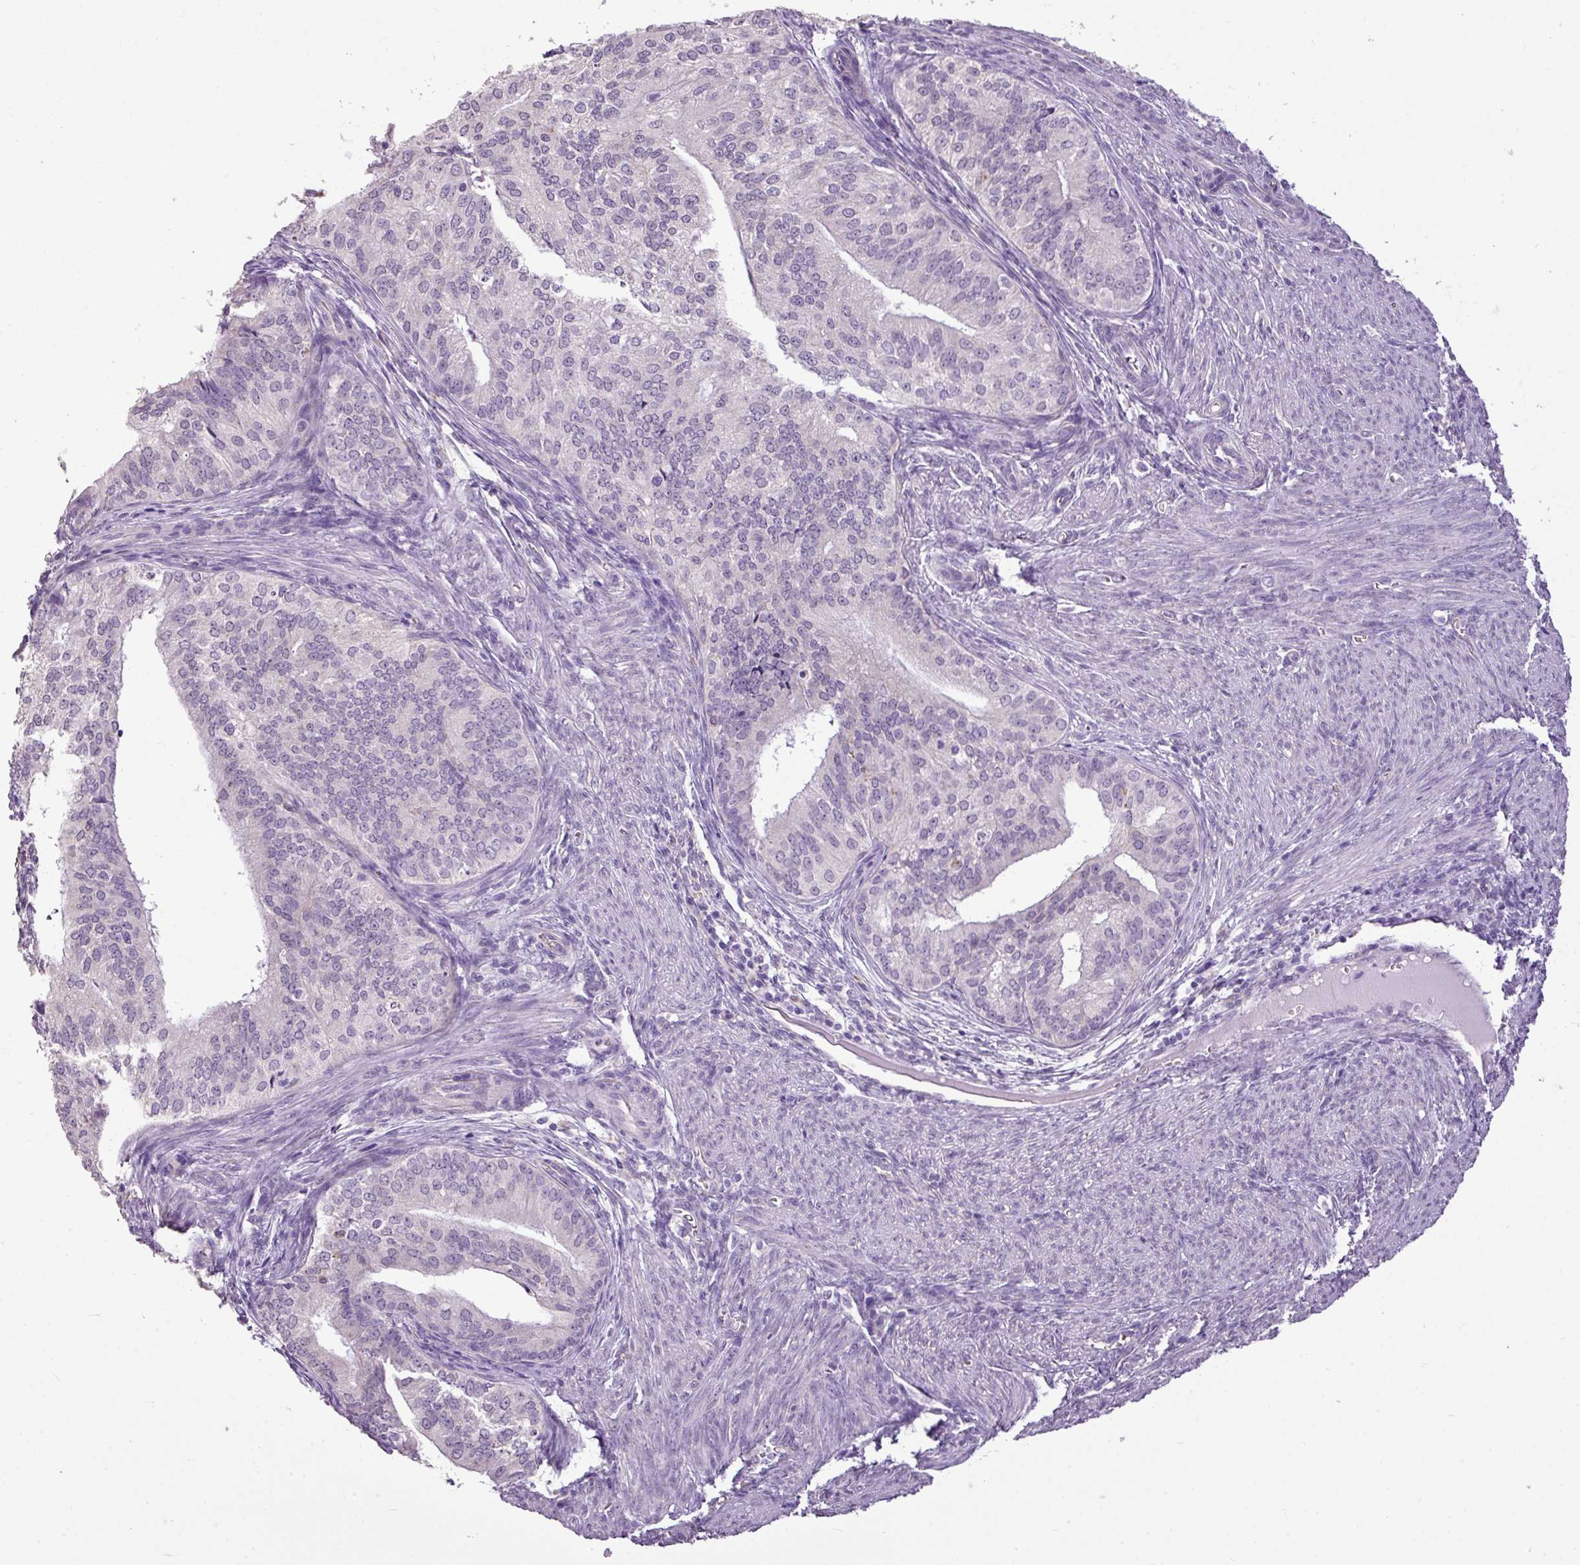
{"staining": {"intensity": "negative", "quantity": "none", "location": "none"}, "tissue": "endometrial cancer", "cell_type": "Tumor cells", "image_type": "cancer", "snomed": [{"axis": "morphology", "description": "Adenocarcinoma, NOS"}, {"axis": "topography", "description": "Endometrium"}], "caption": "Tumor cells show no significant staining in endometrial adenocarcinoma.", "gene": "ALDH2", "patient": {"sex": "female", "age": 50}}